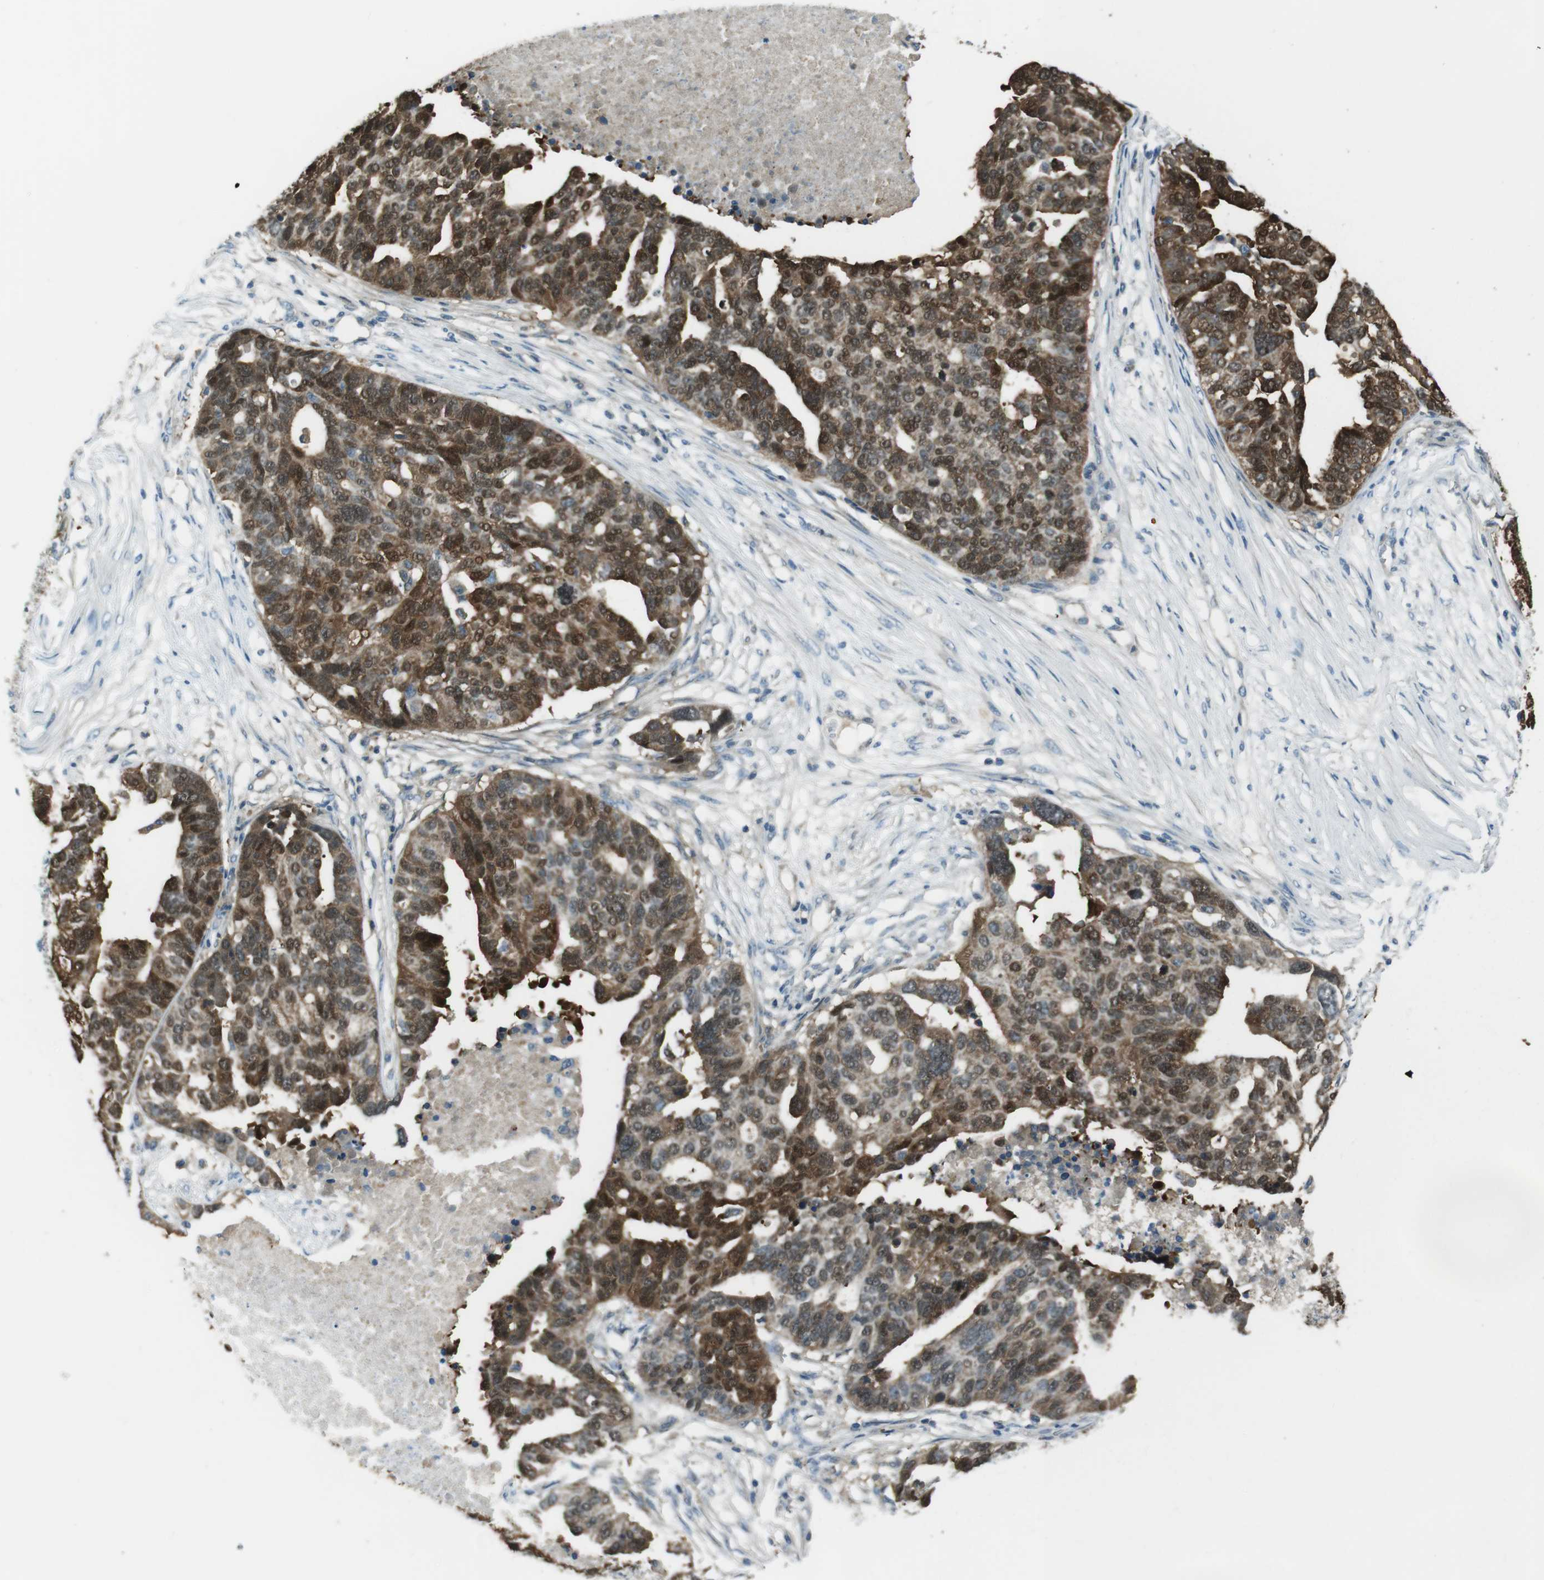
{"staining": {"intensity": "strong", "quantity": ">75%", "location": "cytoplasmic/membranous,nuclear"}, "tissue": "ovarian cancer", "cell_type": "Tumor cells", "image_type": "cancer", "snomed": [{"axis": "morphology", "description": "Cystadenocarcinoma, serous, NOS"}, {"axis": "topography", "description": "Ovary"}], "caption": "Tumor cells display high levels of strong cytoplasmic/membranous and nuclear positivity in about >75% of cells in human ovarian serous cystadenocarcinoma.", "gene": "MFAP3", "patient": {"sex": "female", "age": 59}}